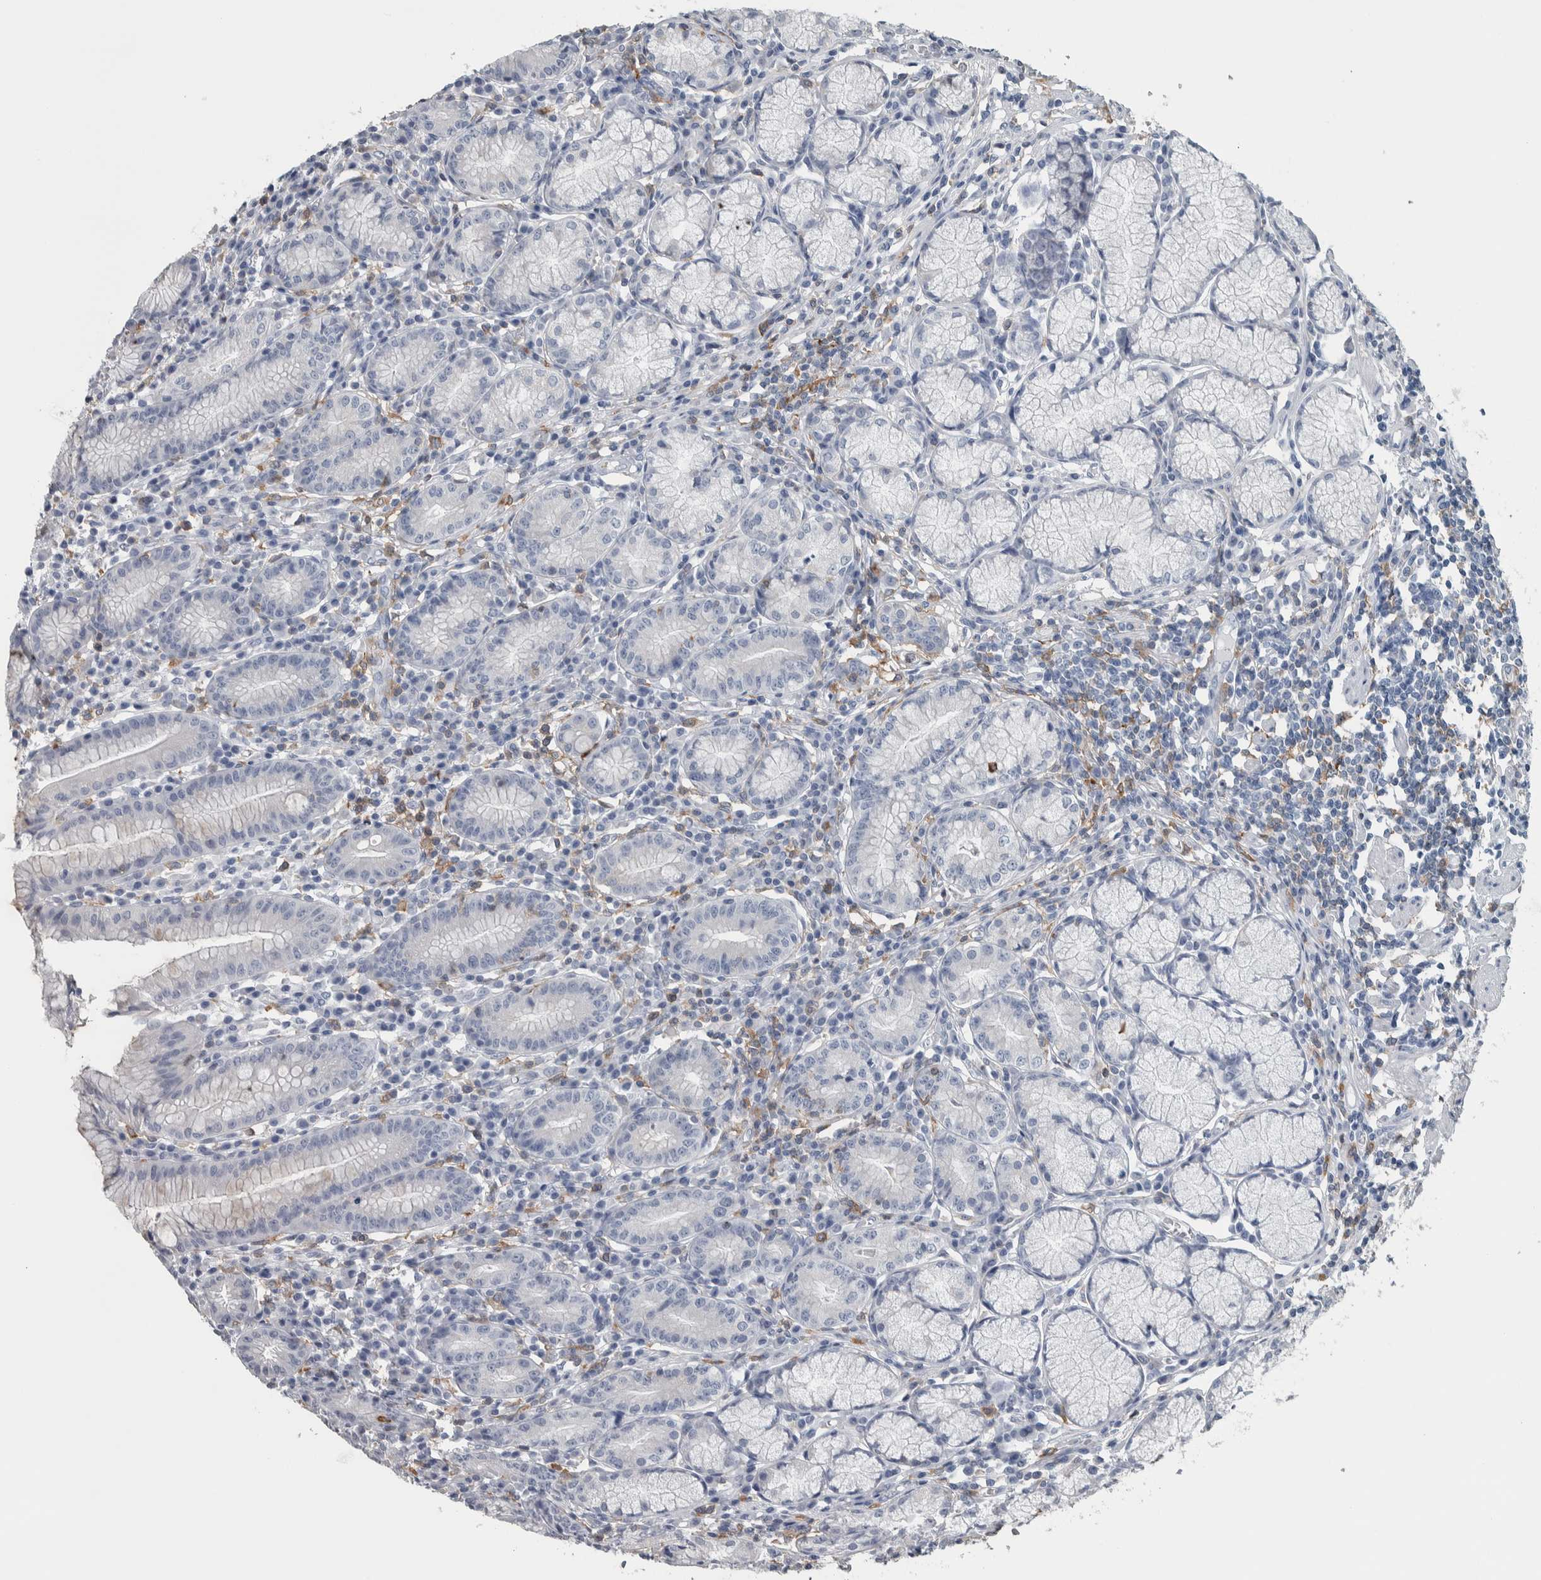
{"staining": {"intensity": "negative", "quantity": "none", "location": "none"}, "tissue": "stomach", "cell_type": "Glandular cells", "image_type": "normal", "snomed": [{"axis": "morphology", "description": "Normal tissue, NOS"}, {"axis": "topography", "description": "Stomach"}], "caption": "This is an IHC photomicrograph of benign human stomach. There is no expression in glandular cells.", "gene": "SKAP2", "patient": {"sex": "male", "age": 55}}